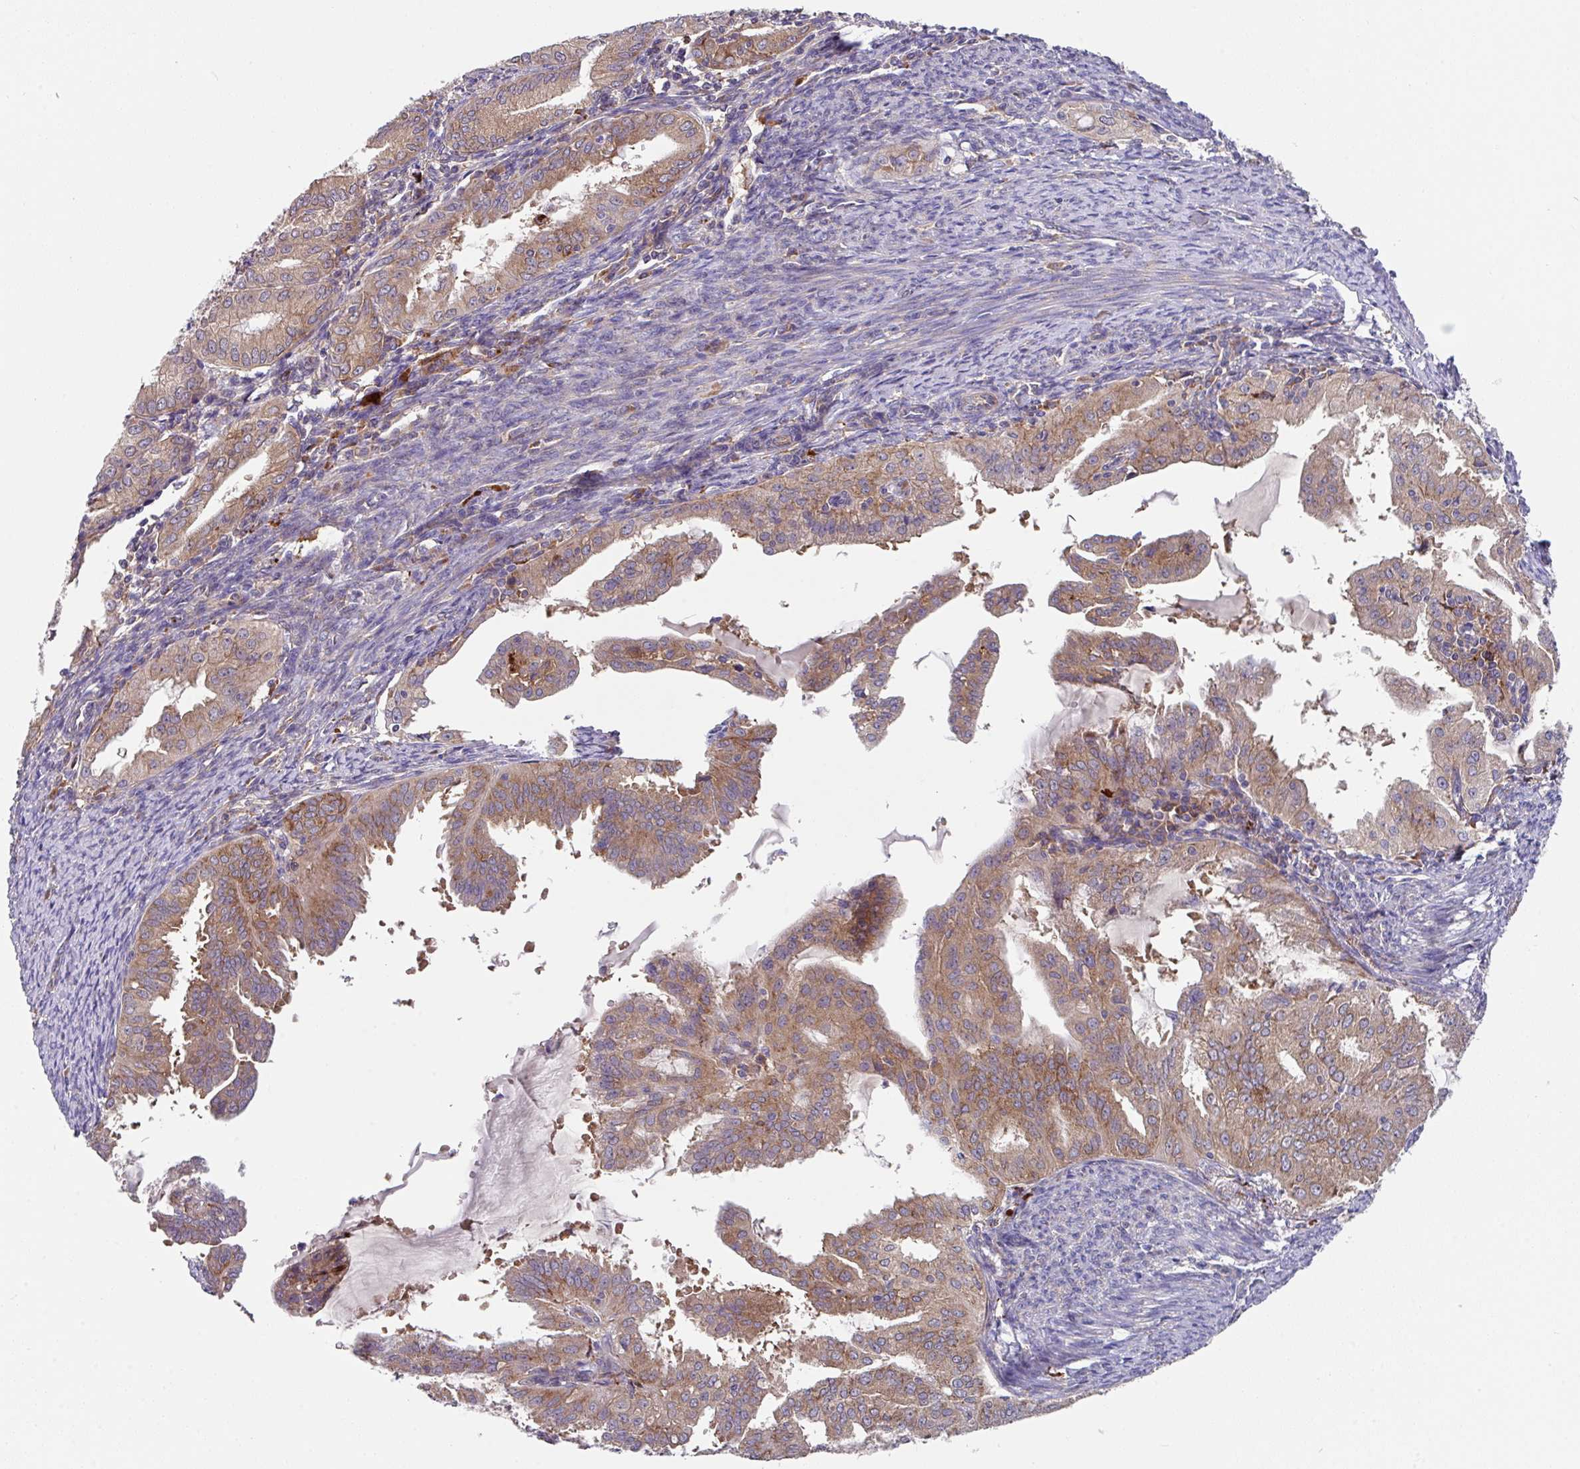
{"staining": {"intensity": "moderate", "quantity": "25%-75%", "location": "cytoplasmic/membranous"}, "tissue": "endometrial cancer", "cell_type": "Tumor cells", "image_type": "cancer", "snomed": [{"axis": "morphology", "description": "Adenocarcinoma, NOS"}, {"axis": "topography", "description": "Endometrium"}], "caption": "Endometrial cancer was stained to show a protein in brown. There is medium levels of moderate cytoplasmic/membranous staining in about 25%-75% of tumor cells.", "gene": "EIF4B", "patient": {"sex": "female", "age": 70}}